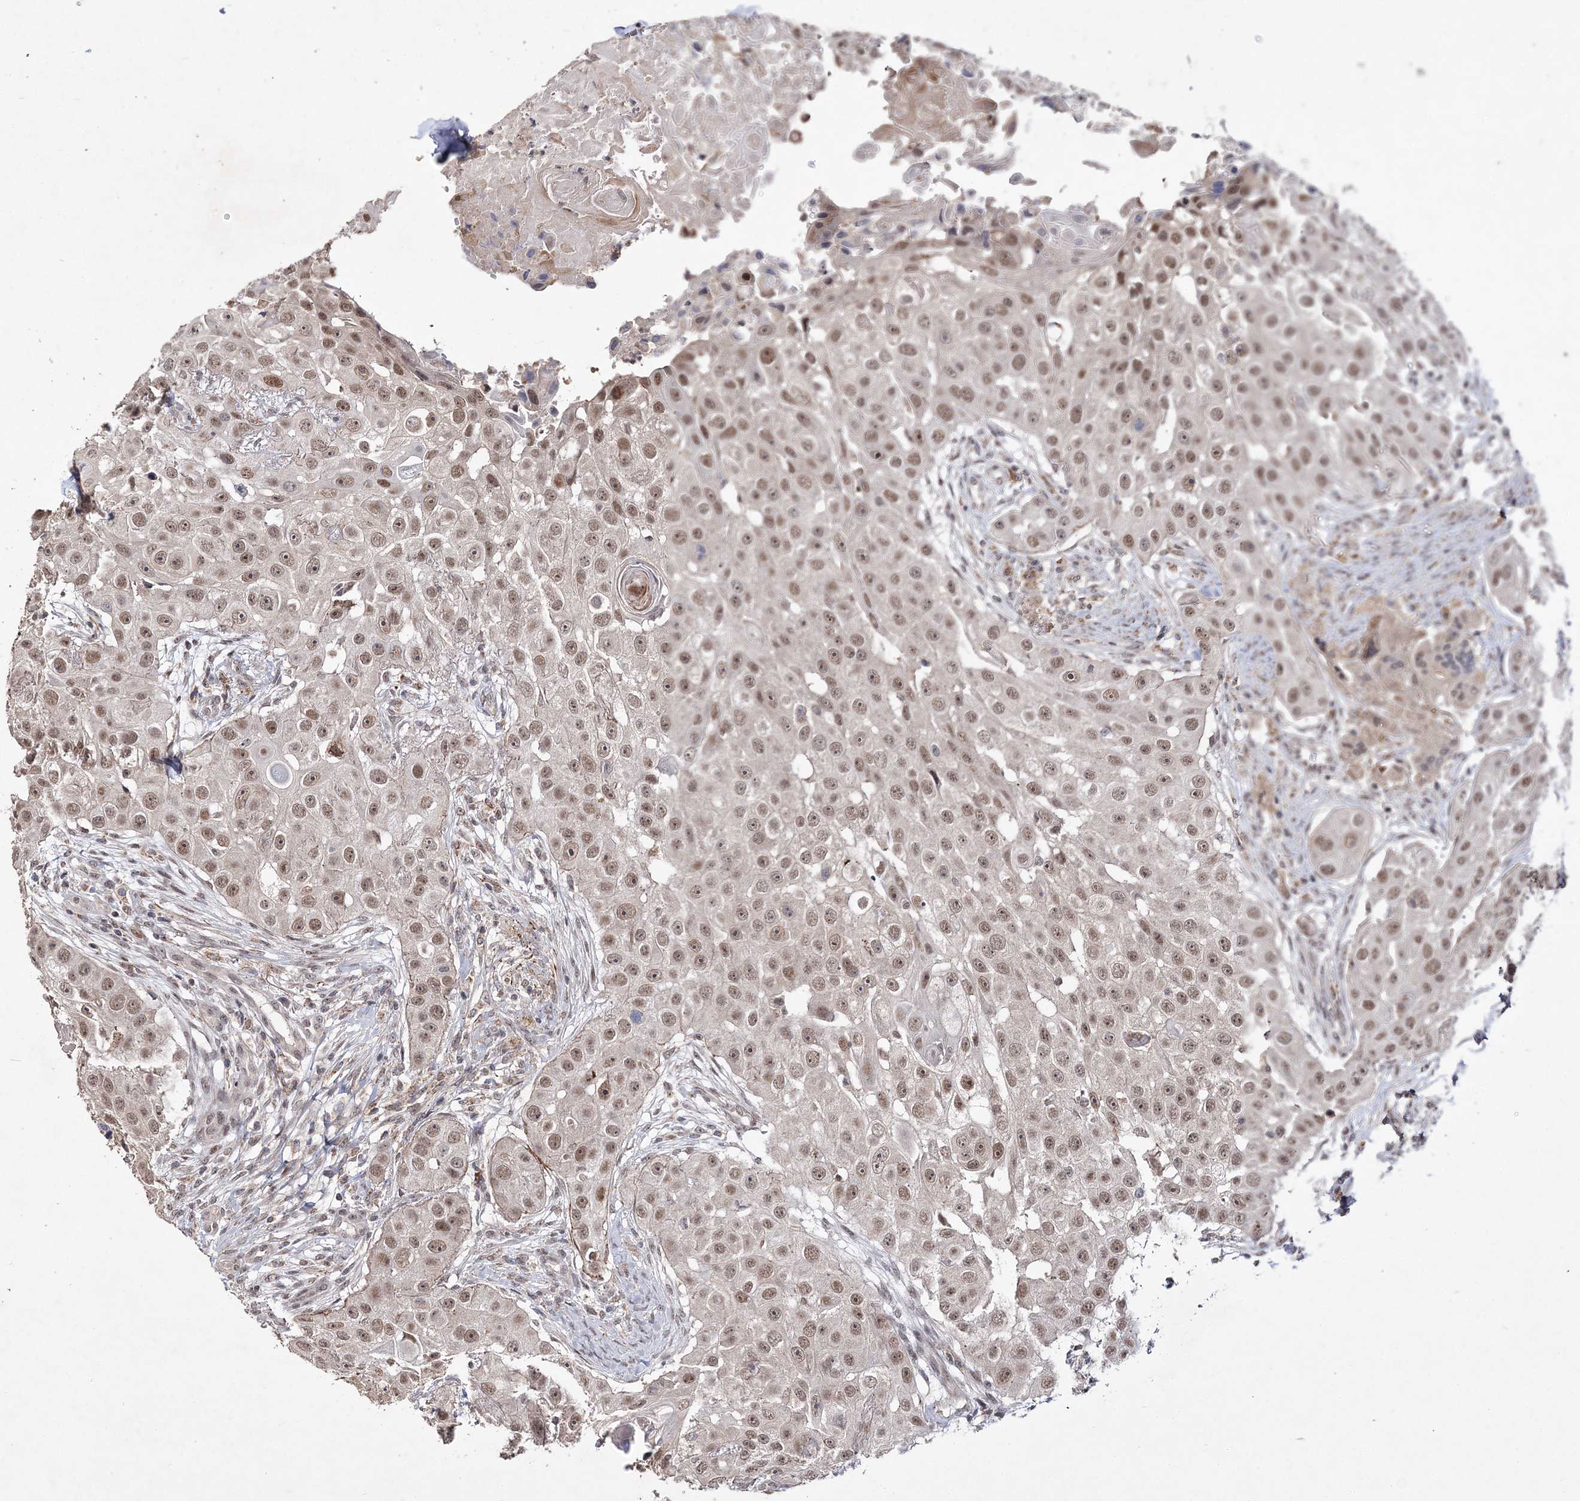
{"staining": {"intensity": "moderate", "quantity": ">75%", "location": "nuclear"}, "tissue": "head and neck cancer", "cell_type": "Tumor cells", "image_type": "cancer", "snomed": [{"axis": "morphology", "description": "Normal tissue, NOS"}, {"axis": "morphology", "description": "Squamous cell carcinoma, NOS"}, {"axis": "topography", "description": "Skeletal muscle"}, {"axis": "topography", "description": "Head-Neck"}], "caption": "A brown stain highlights moderate nuclear staining of a protein in head and neck cancer tumor cells.", "gene": "BOD1L1", "patient": {"sex": "male", "age": 51}}